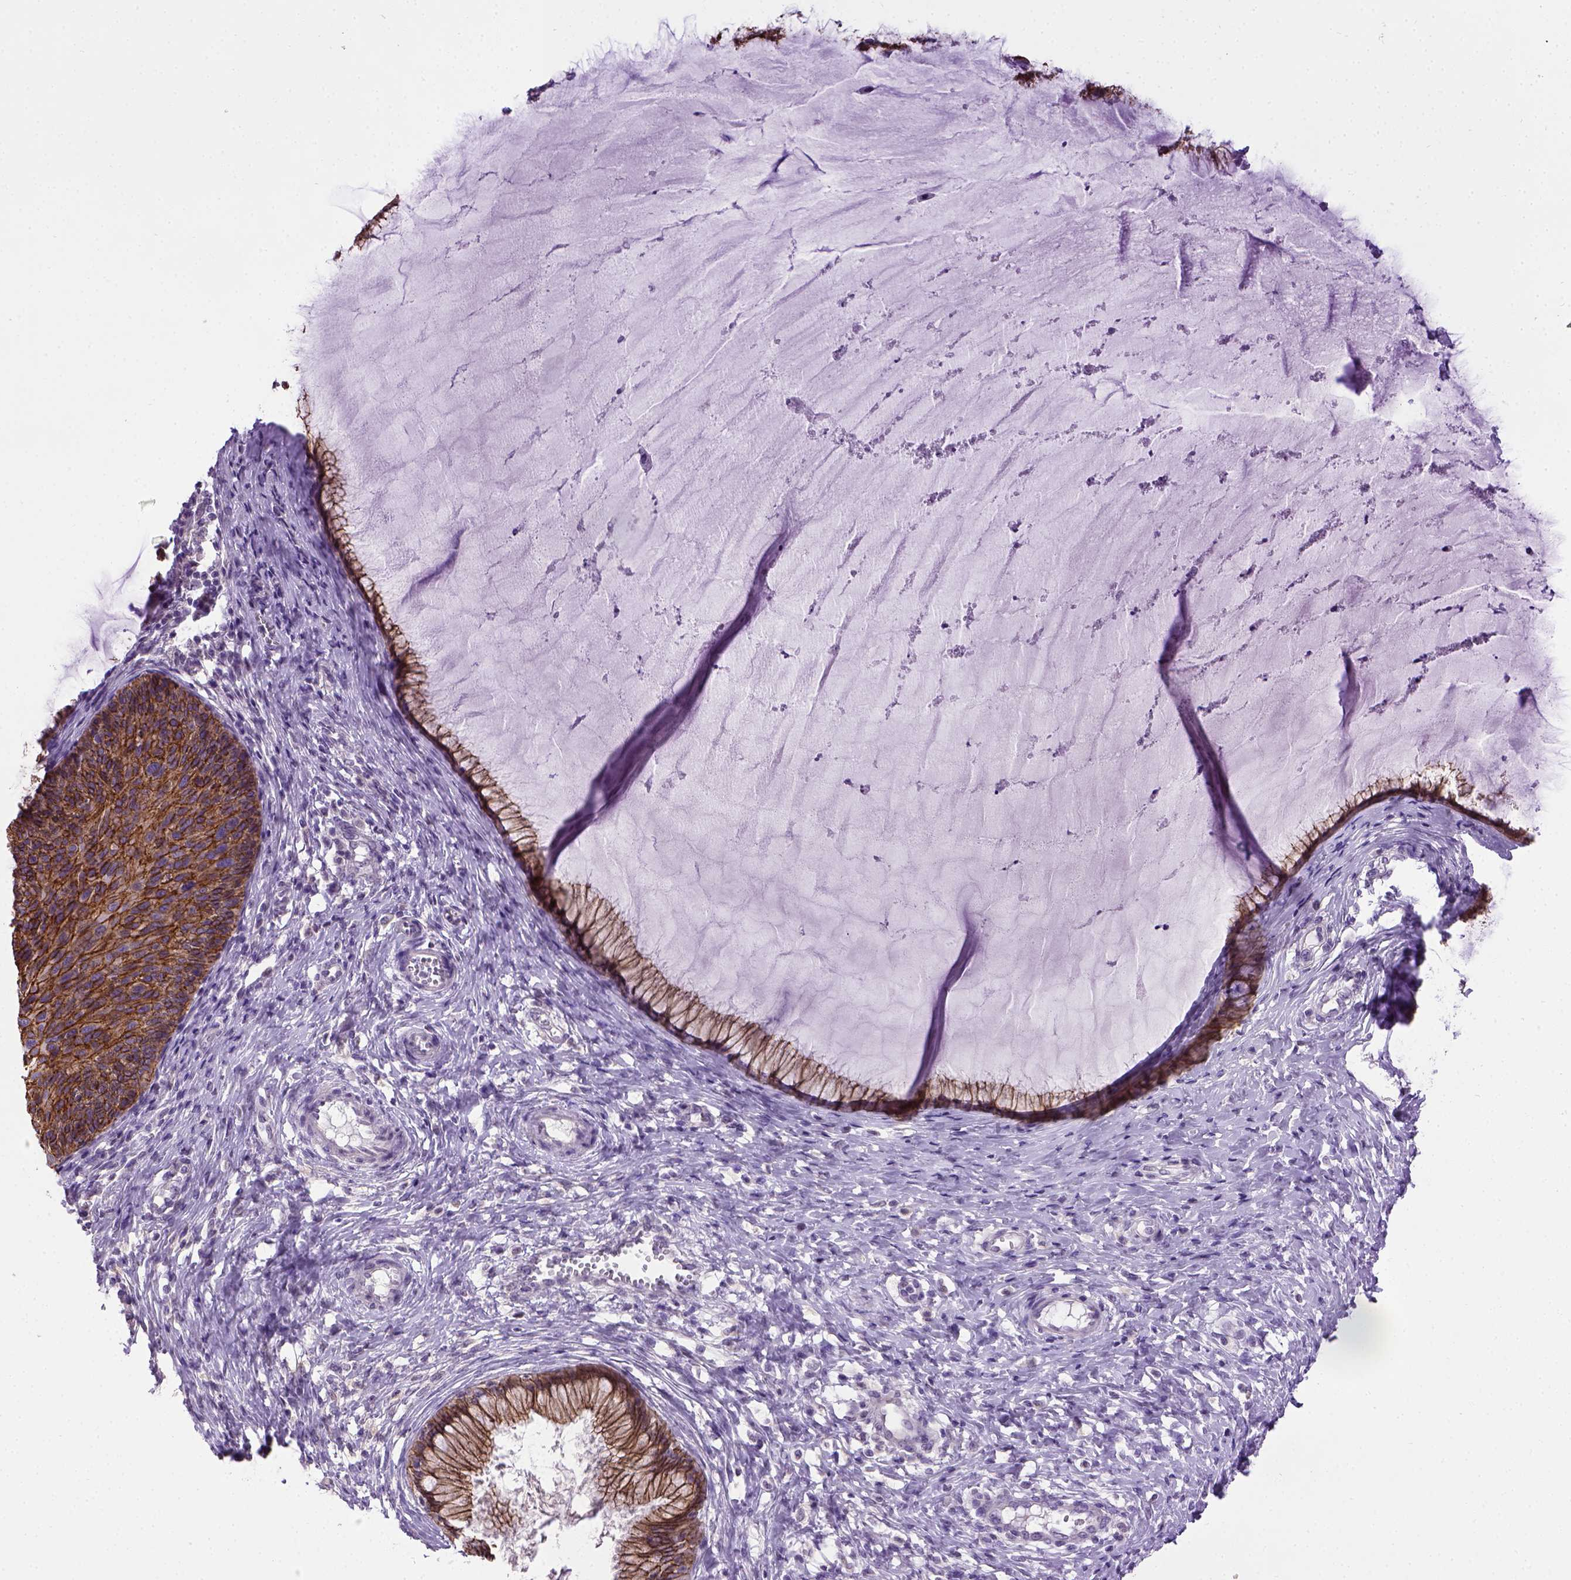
{"staining": {"intensity": "strong", "quantity": ">75%", "location": "cytoplasmic/membranous"}, "tissue": "cervical cancer", "cell_type": "Tumor cells", "image_type": "cancer", "snomed": [{"axis": "morphology", "description": "Squamous cell carcinoma, NOS"}, {"axis": "topography", "description": "Cervix"}], "caption": "Cervical squamous cell carcinoma stained with a brown dye exhibits strong cytoplasmic/membranous positive positivity in approximately >75% of tumor cells.", "gene": "CDH1", "patient": {"sex": "female", "age": 36}}